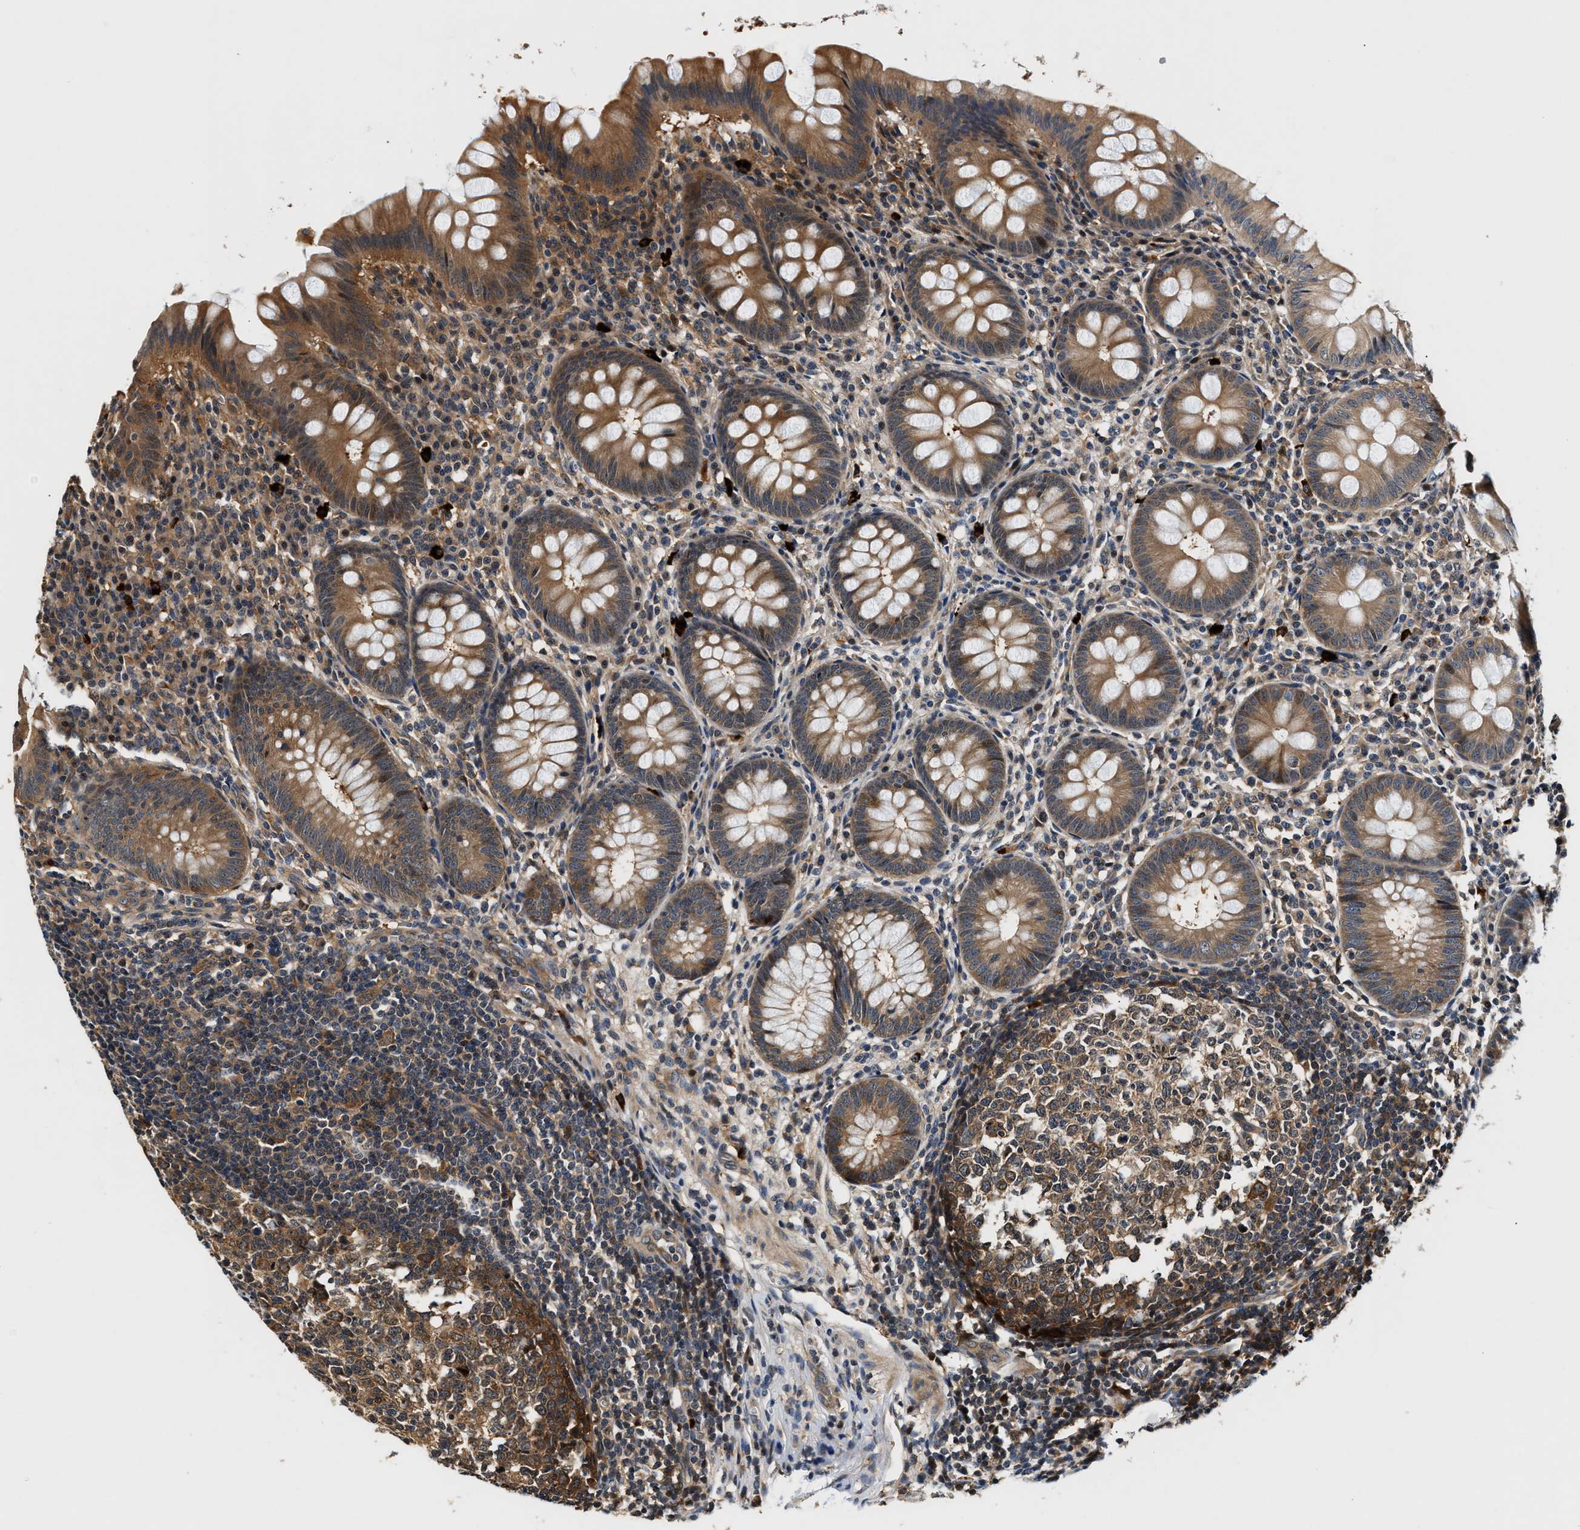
{"staining": {"intensity": "moderate", "quantity": ">75%", "location": "cytoplasmic/membranous"}, "tissue": "appendix", "cell_type": "Glandular cells", "image_type": "normal", "snomed": [{"axis": "morphology", "description": "Normal tissue, NOS"}, {"axis": "topography", "description": "Appendix"}], "caption": "This photomicrograph demonstrates immunohistochemistry (IHC) staining of benign appendix, with medium moderate cytoplasmic/membranous expression in about >75% of glandular cells.", "gene": "TUT7", "patient": {"sex": "male", "age": 56}}